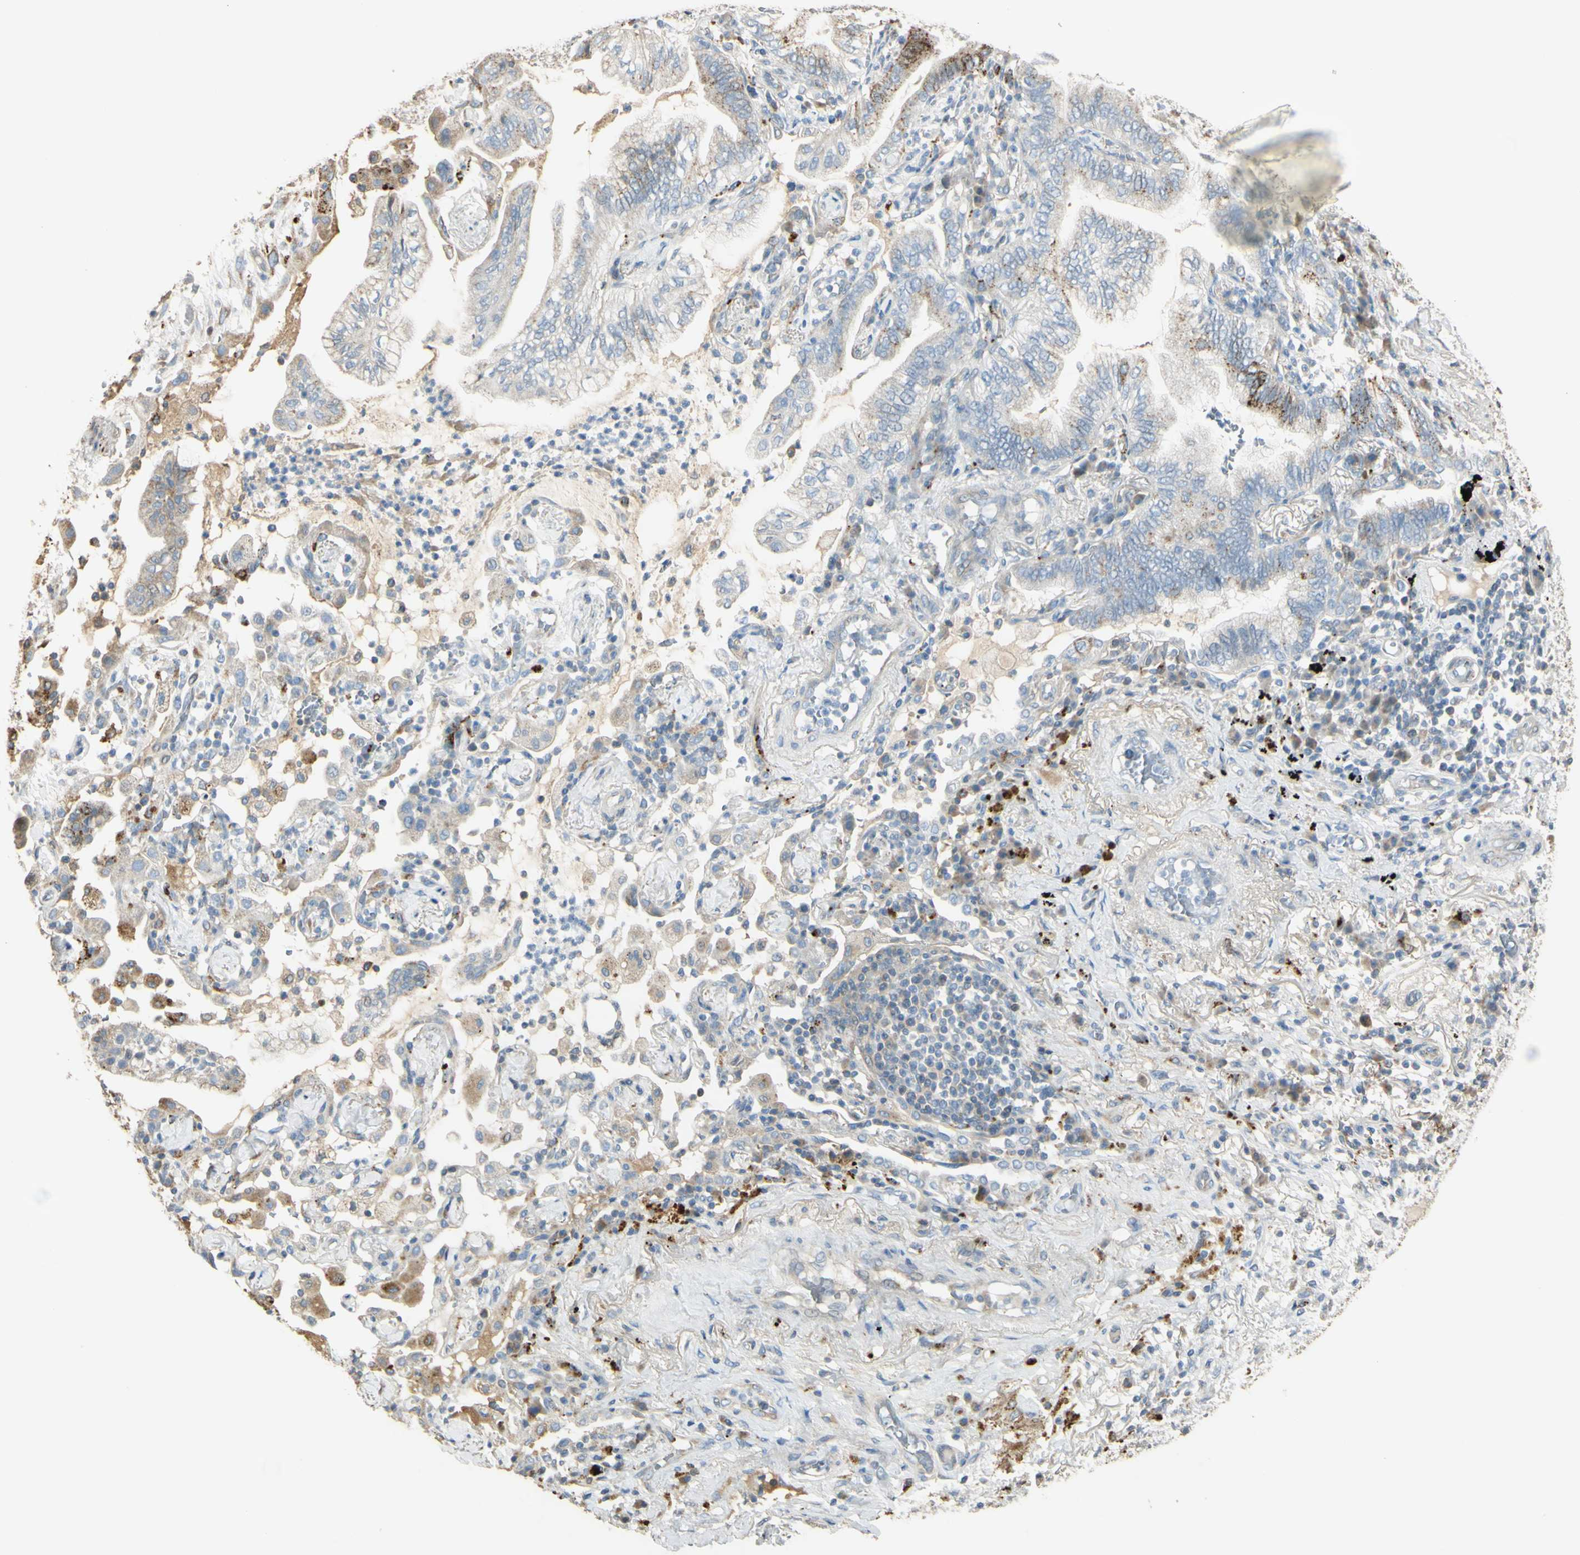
{"staining": {"intensity": "weak", "quantity": ">75%", "location": "cytoplasmic/membranous"}, "tissue": "lung cancer", "cell_type": "Tumor cells", "image_type": "cancer", "snomed": [{"axis": "morphology", "description": "Normal tissue, NOS"}, {"axis": "morphology", "description": "Adenocarcinoma, NOS"}, {"axis": "topography", "description": "Bronchus"}, {"axis": "topography", "description": "Lung"}], "caption": "Immunohistochemical staining of human adenocarcinoma (lung) displays low levels of weak cytoplasmic/membranous protein staining in approximately >75% of tumor cells.", "gene": "ANGPTL1", "patient": {"sex": "female", "age": 70}}